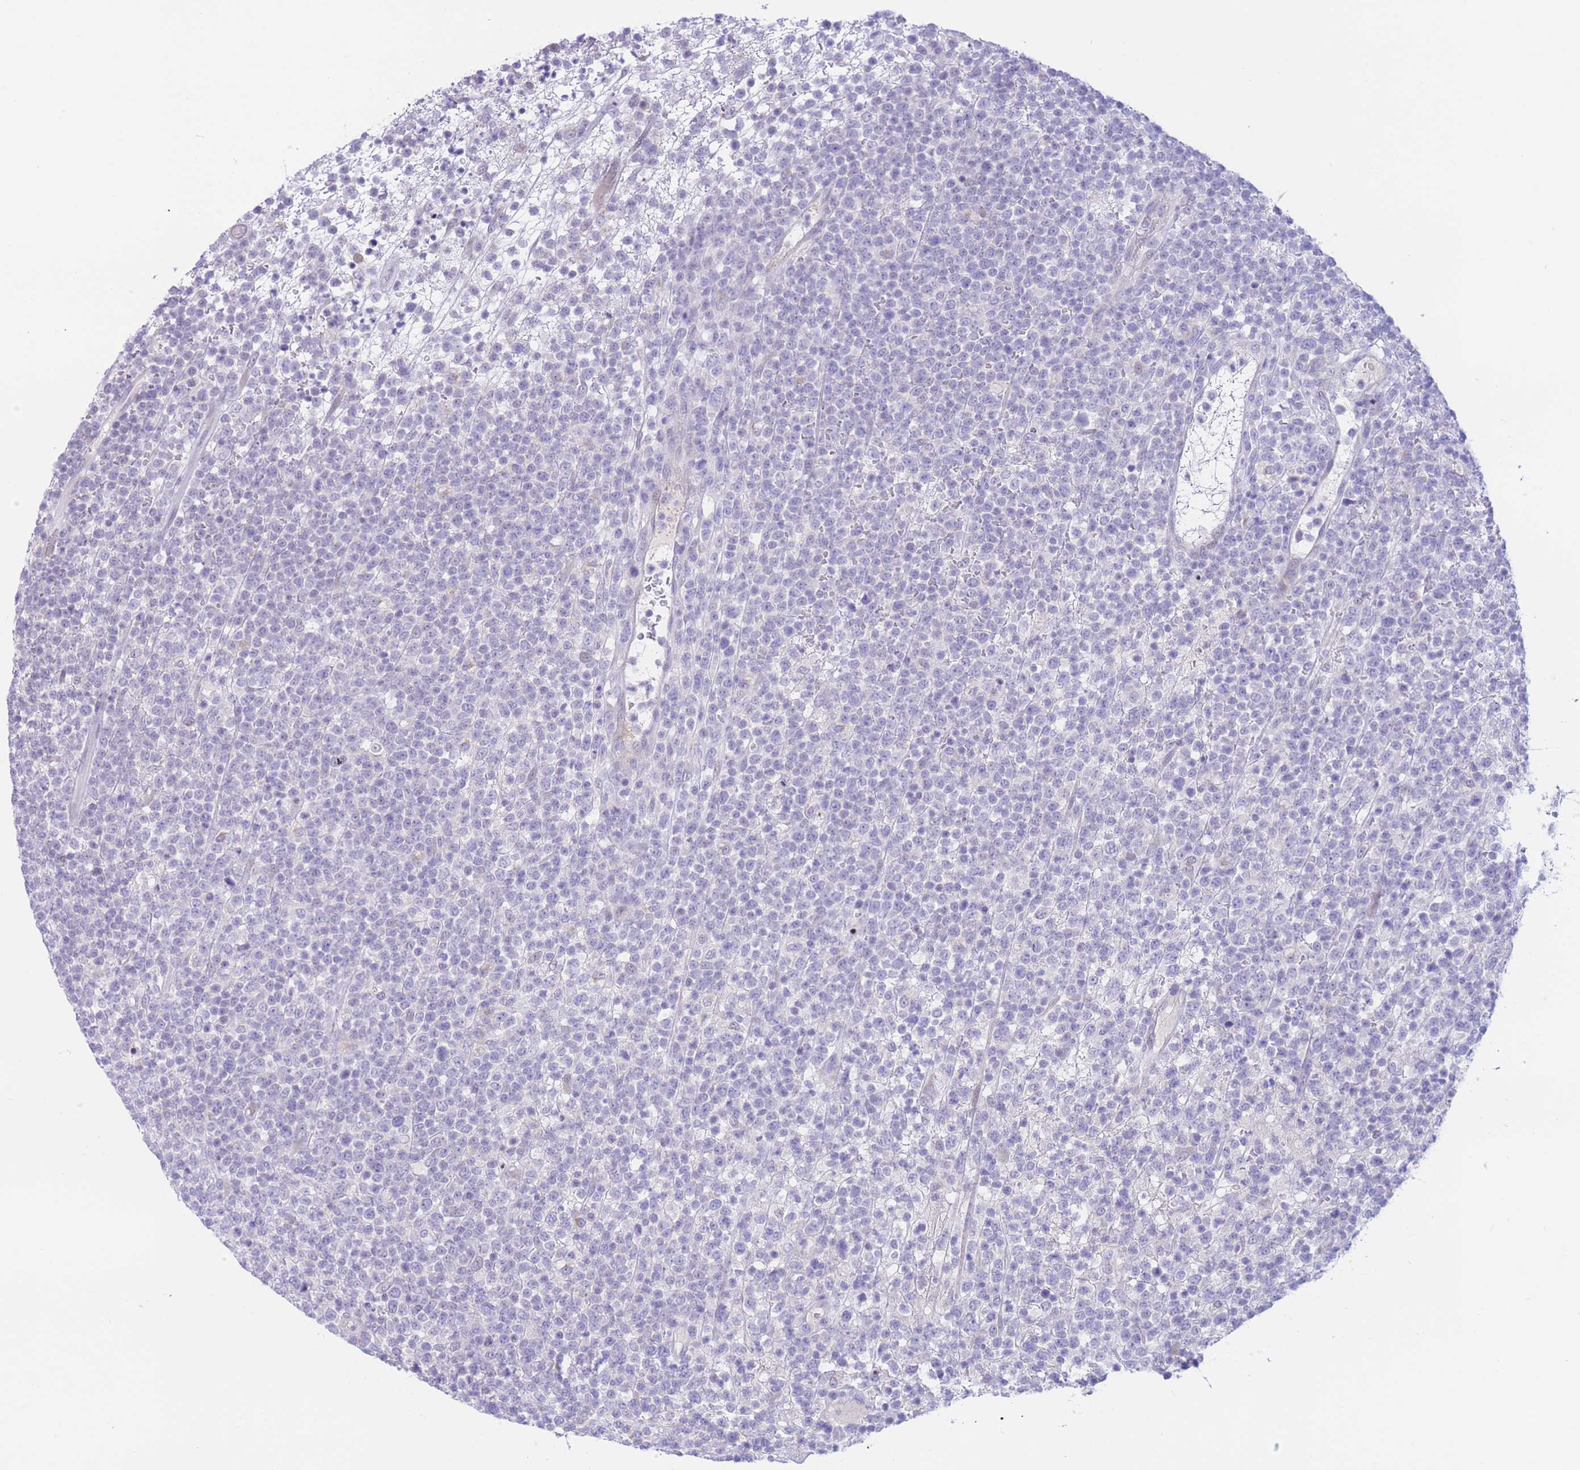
{"staining": {"intensity": "negative", "quantity": "none", "location": "none"}, "tissue": "lymphoma", "cell_type": "Tumor cells", "image_type": "cancer", "snomed": [{"axis": "morphology", "description": "Malignant lymphoma, non-Hodgkin's type, High grade"}, {"axis": "topography", "description": "Colon"}], "caption": "An image of human malignant lymphoma, non-Hodgkin's type (high-grade) is negative for staining in tumor cells.", "gene": "RPL39L", "patient": {"sex": "female", "age": 53}}